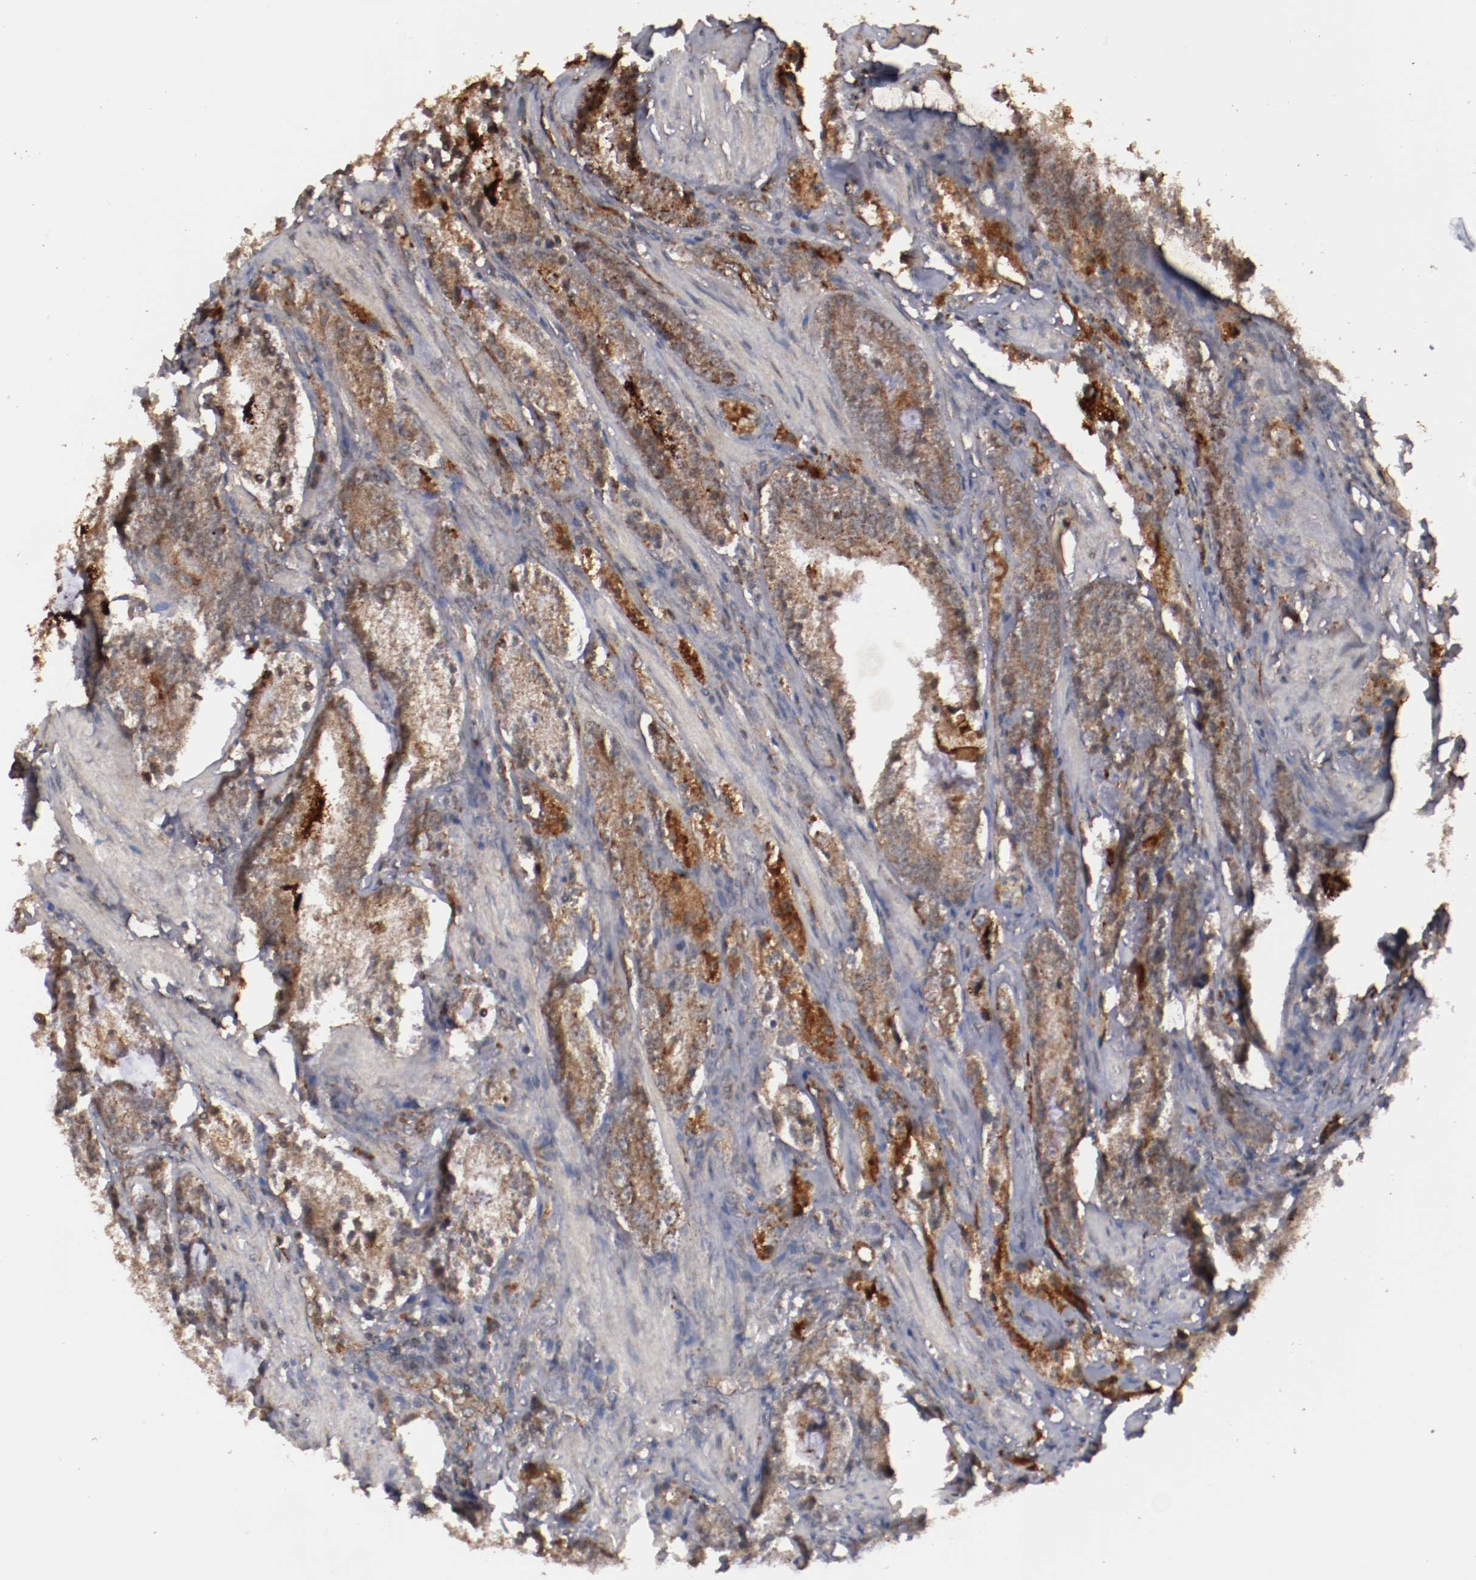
{"staining": {"intensity": "moderate", "quantity": ">75%", "location": "cytoplasmic/membranous"}, "tissue": "prostate cancer", "cell_type": "Tumor cells", "image_type": "cancer", "snomed": [{"axis": "morphology", "description": "Adenocarcinoma, High grade"}, {"axis": "topography", "description": "Prostate"}], "caption": "Tumor cells exhibit medium levels of moderate cytoplasmic/membranous staining in about >75% of cells in prostate adenocarcinoma (high-grade).", "gene": "TENM1", "patient": {"sex": "male", "age": 63}}